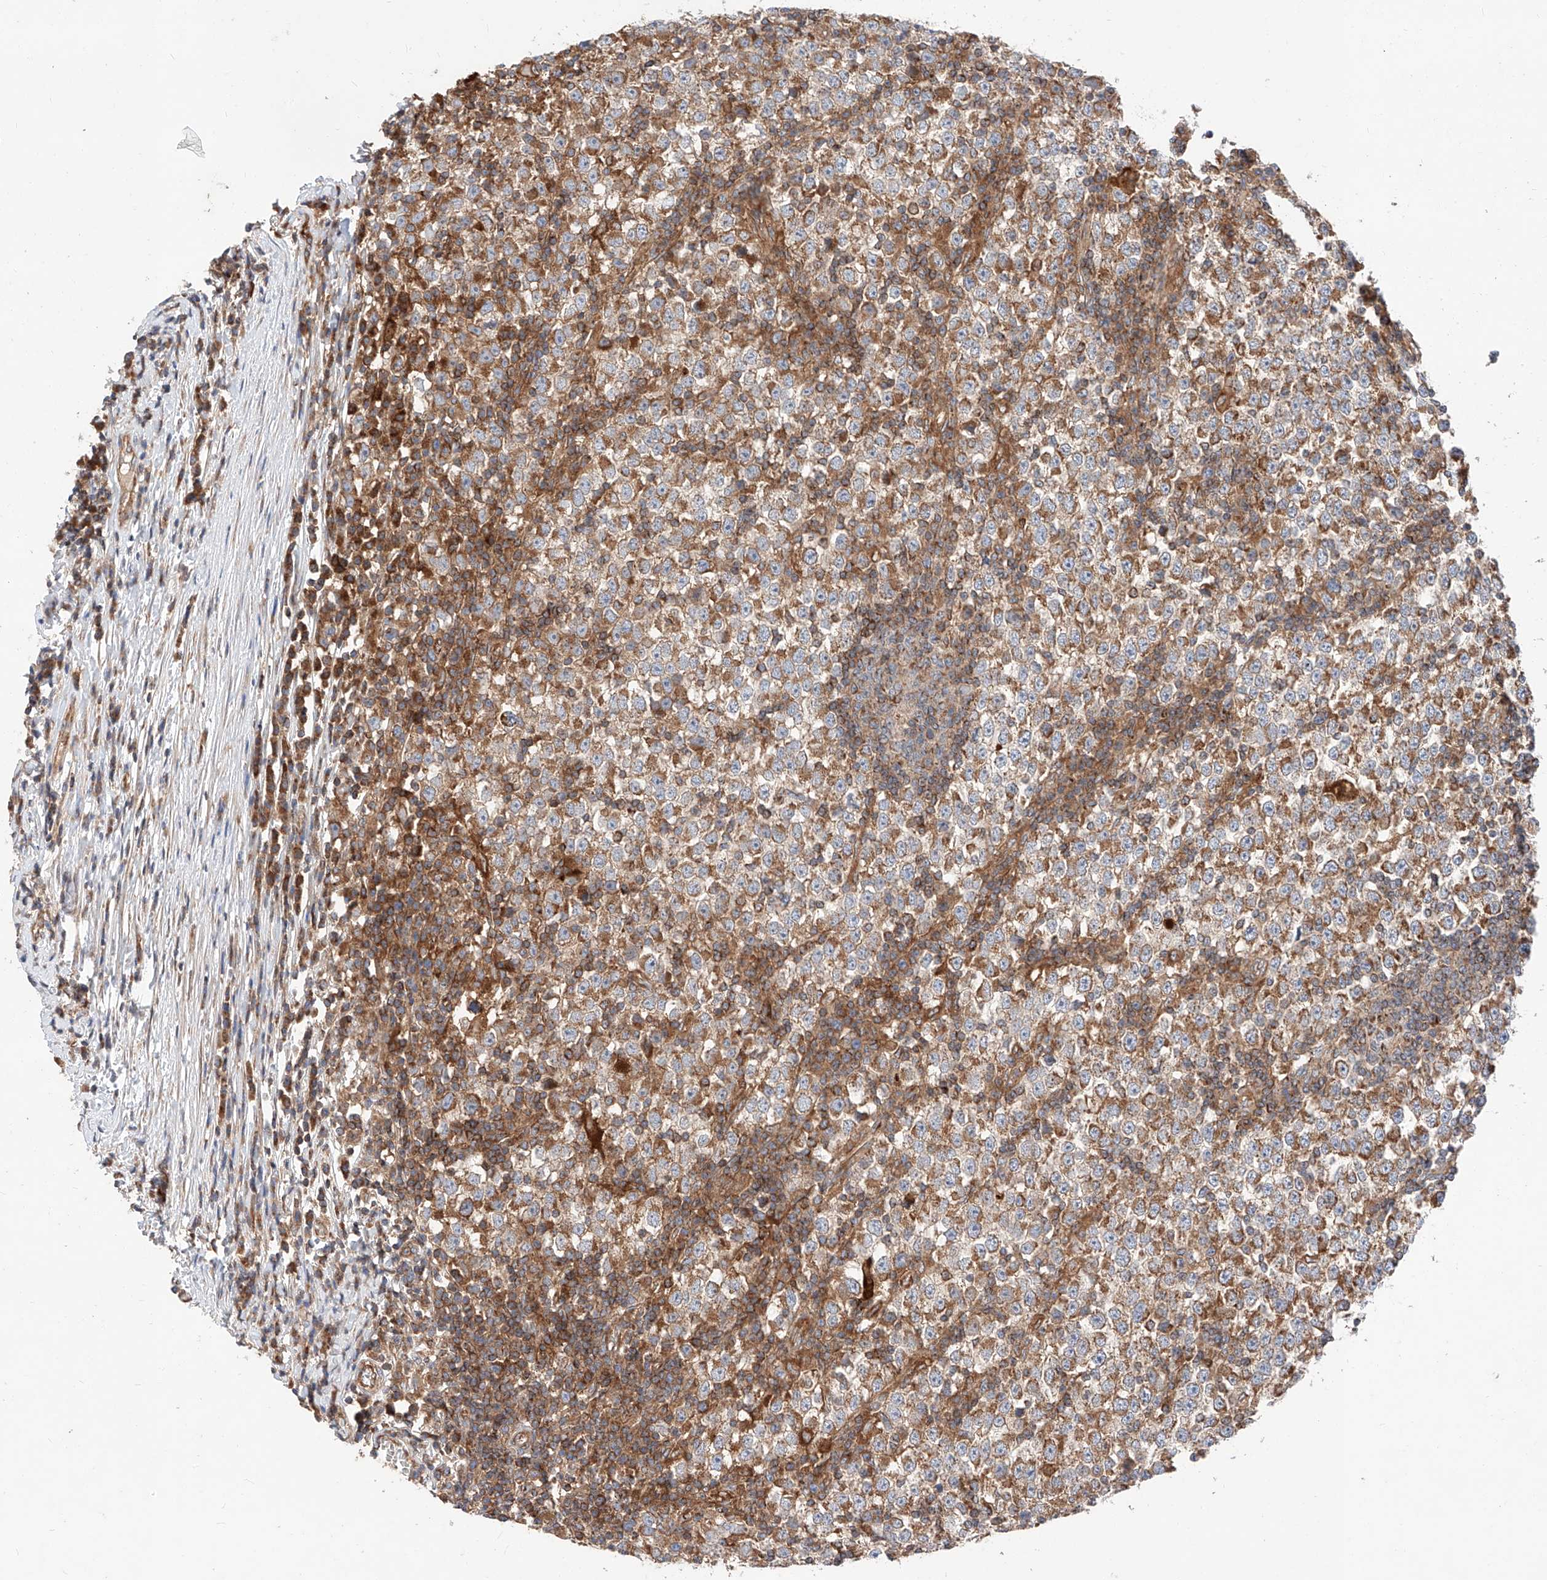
{"staining": {"intensity": "strong", "quantity": "25%-75%", "location": "cytoplasmic/membranous"}, "tissue": "testis cancer", "cell_type": "Tumor cells", "image_type": "cancer", "snomed": [{"axis": "morphology", "description": "Seminoma, NOS"}, {"axis": "topography", "description": "Testis"}], "caption": "Tumor cells display strong cytoplasmic/membranous staining in approximately 25%-75% of cells in testis seminoma.", "gene": "NR1D1", "patient": {"sex": "male", "age": 65}}